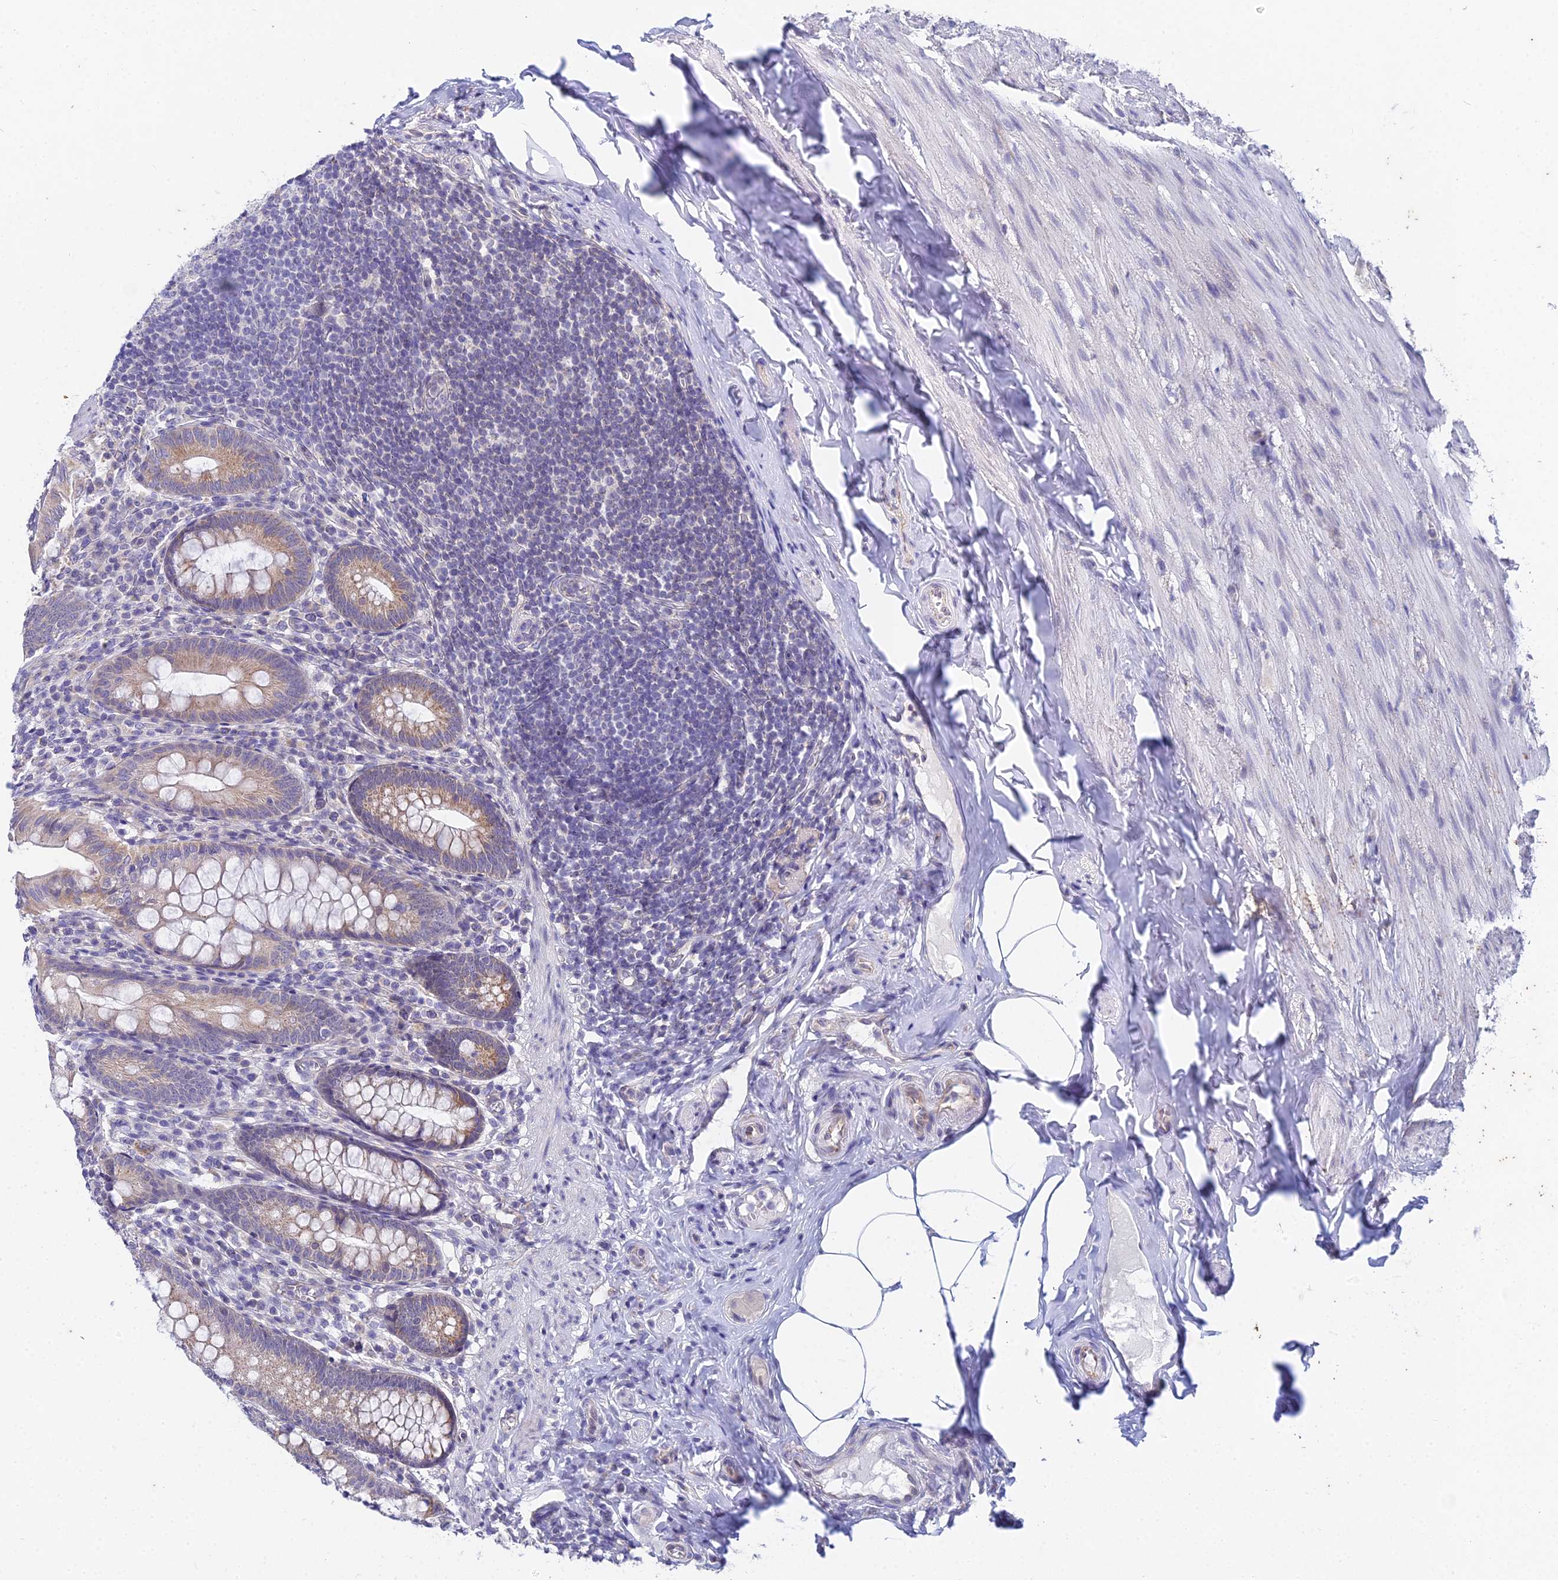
{"staining": {"intensity": "moderate", "quantity": ">75%", "location": "cytoplasmic/membranous"}, "tissue": "appendix", "cell_type": "Glandular cells", "image_type": "normal", "snomed": [{"axis": "morphology", "description": "Normal tissue, NOS"}, {"axis": "topography", "description": "Appendix"}], "caption": "Immunohistochemical staining of unremarkable human appendix shows moderate cytoplasmic/membranous protein positivity in about >75% of glandular cells. The staining was performed using DAB (3,3'-diaminobenzidine) to visualize the protein expression in brown, while the nuclei were stained in blue with hematoxylin (Magnification: 20x).", "gene": "EEF2KMT", "patient": {"sex": "male", "age": 55}}